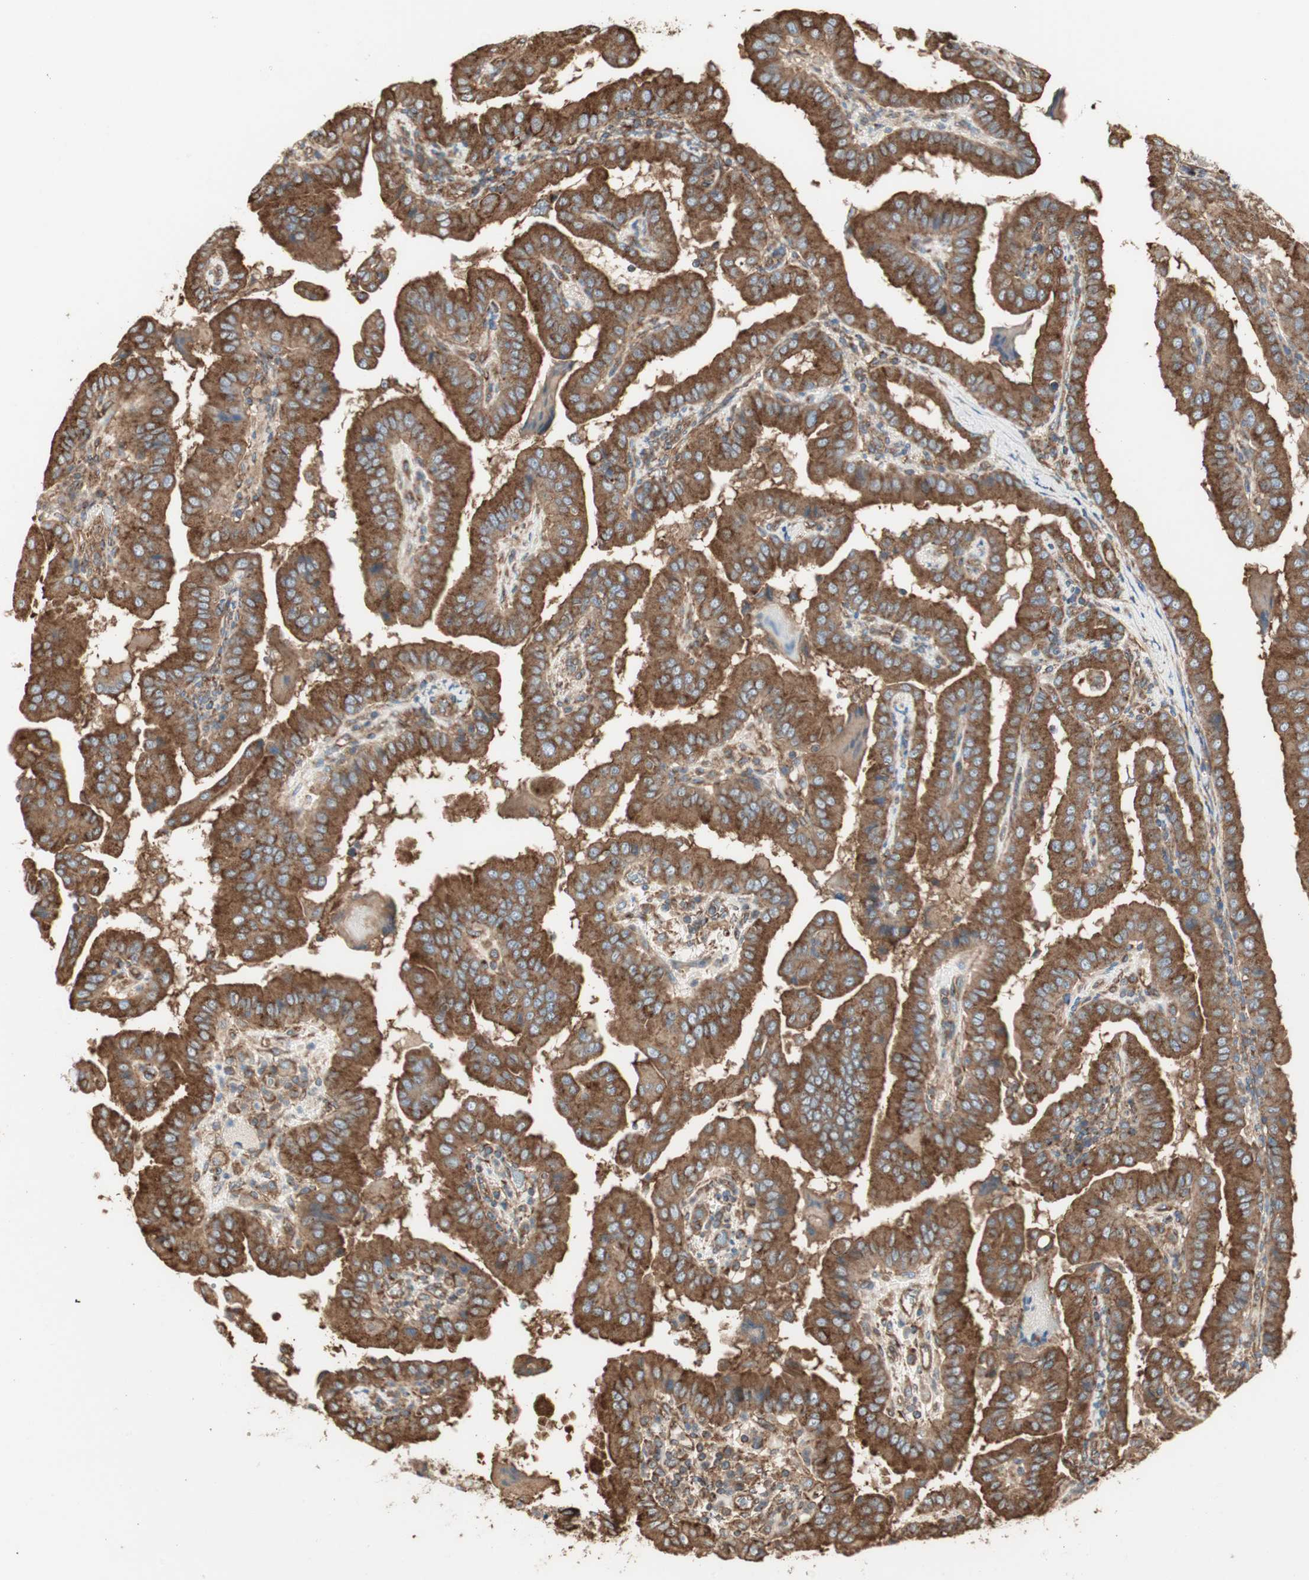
{"staining": {"intensity": "strong", "quantity": ">75%", "location": "cytoplasmic/membranous"}, "tissue": "thyroid cancer", "cell_type": "Tumor cells", "image_type": "cancer", "snomed": [{"axis": "morphology", "description": "Papillary adenocarcinoma, NOS"}, {"axis": "topography", "description": "Thyroid gland"}], "caption": "This photomicrograph displays thyroid papillary adenocarcinoma stained with immunohistochemistry (IHC) to label a protein in brown. The cytoplasmic/membranous of tumor cells show strong positivity for the protein. Nuclei are counter-stained blue.", "gene": "H6PD", "patient": {"sex": "male", "age": 33}}